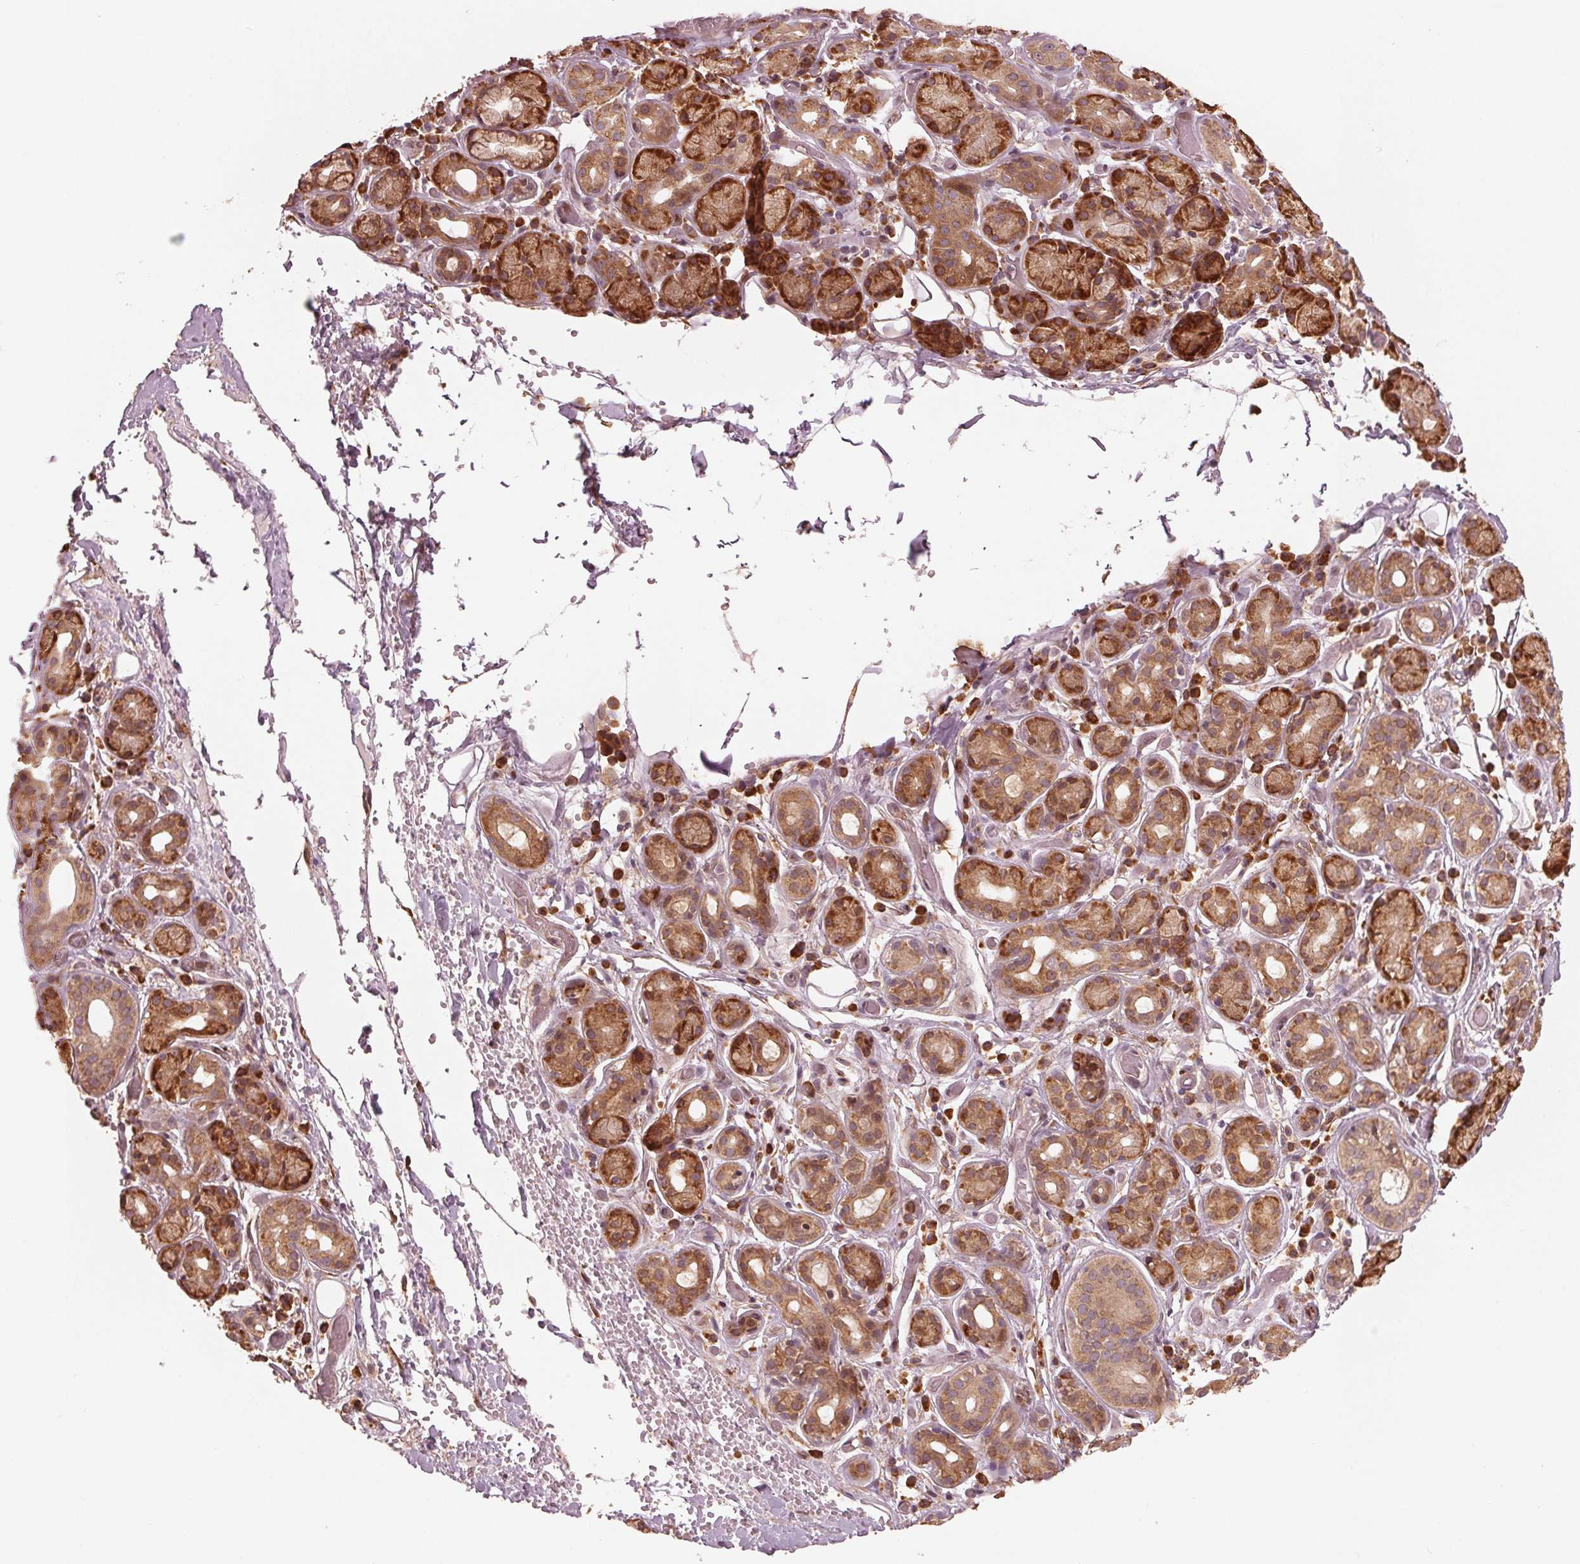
{"staining": {"intensity": "strong", "quantity": ">75%", "location": "cytoplasmic/membranous"}, "tissue": "salivary gland", "cell_type": "Glandular cells", "image_type": "normal", "snomed": [{"axis": "morphology", "description": "Normal tissue, NOS"}, {"axis": "topography", "description": "Salivary gland"}, {"axis": "topography", "description": "Peripheral nerve tissue"}], "caption": "Immunohistochemical staining of unremarkable human salivary gland displays >75% levels of strong cytoplasmic/membranous protein positivity in about >75% of glandular cells. (brown staining indicates protein expression, while blue staining denotes nuclei).", "gene": "CMIP", "patient": {"sex": "male", "age": 71}}